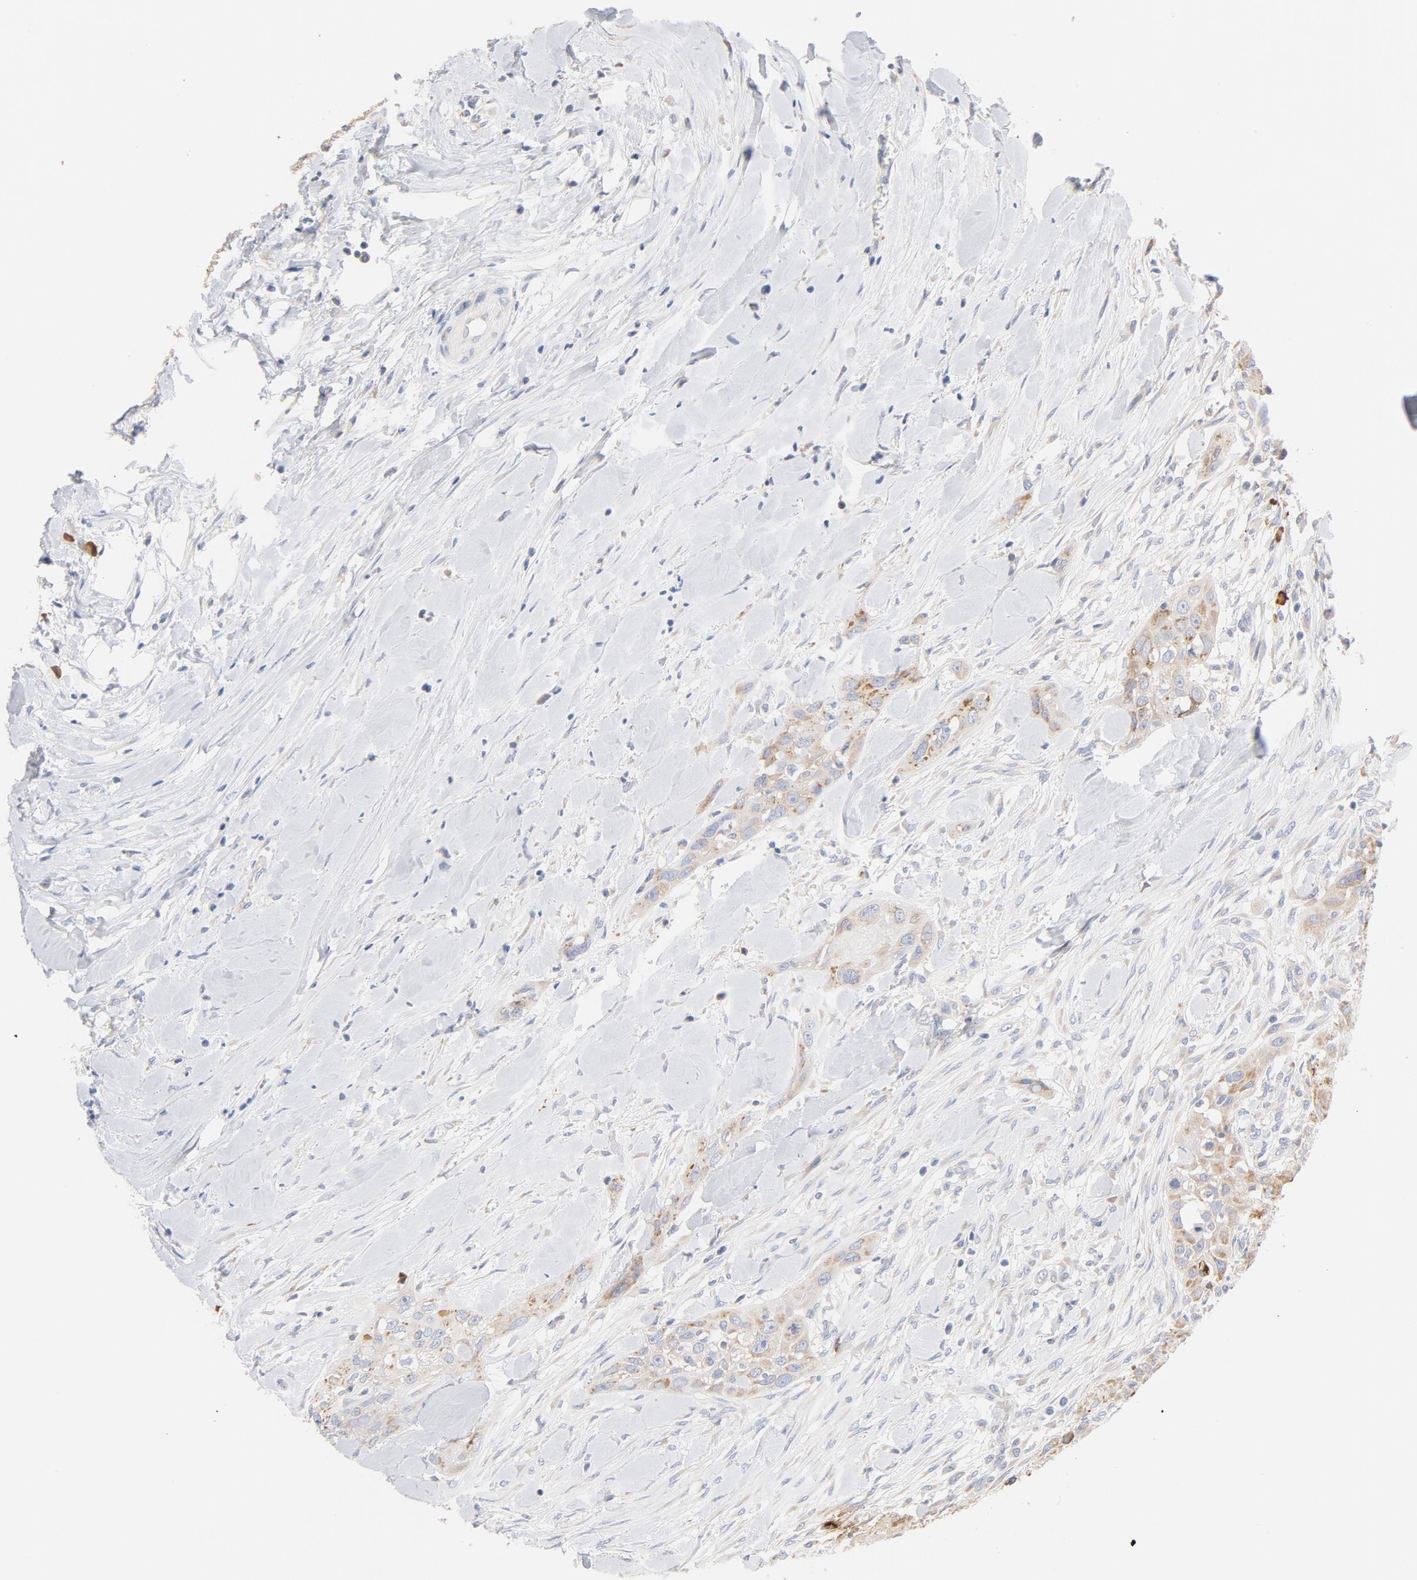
{"staining": {"intensity": "weak", "quantity": ">75%", "location": "cytoplasmic/membranous"}, "tissue": "head and neck cancer", "cell_type": "Tumor cells", "image_type": "cancer", "snomed": [{"axis": "morphology", "description": "Neoplasm, malignant, NOS"}, {"axis": "topography", "description": "Salivary gland"}, {"axis": "topography", "description": "Head-Neck"}], "caption": "Tumor cells show low levels of weak cytoplasmic/membranous staining in approximately >75% of cells in human head and neck cancer (malignant neoplasm).", "gene": "TLR4", "patient": {"sex": "male", "age": 43}}